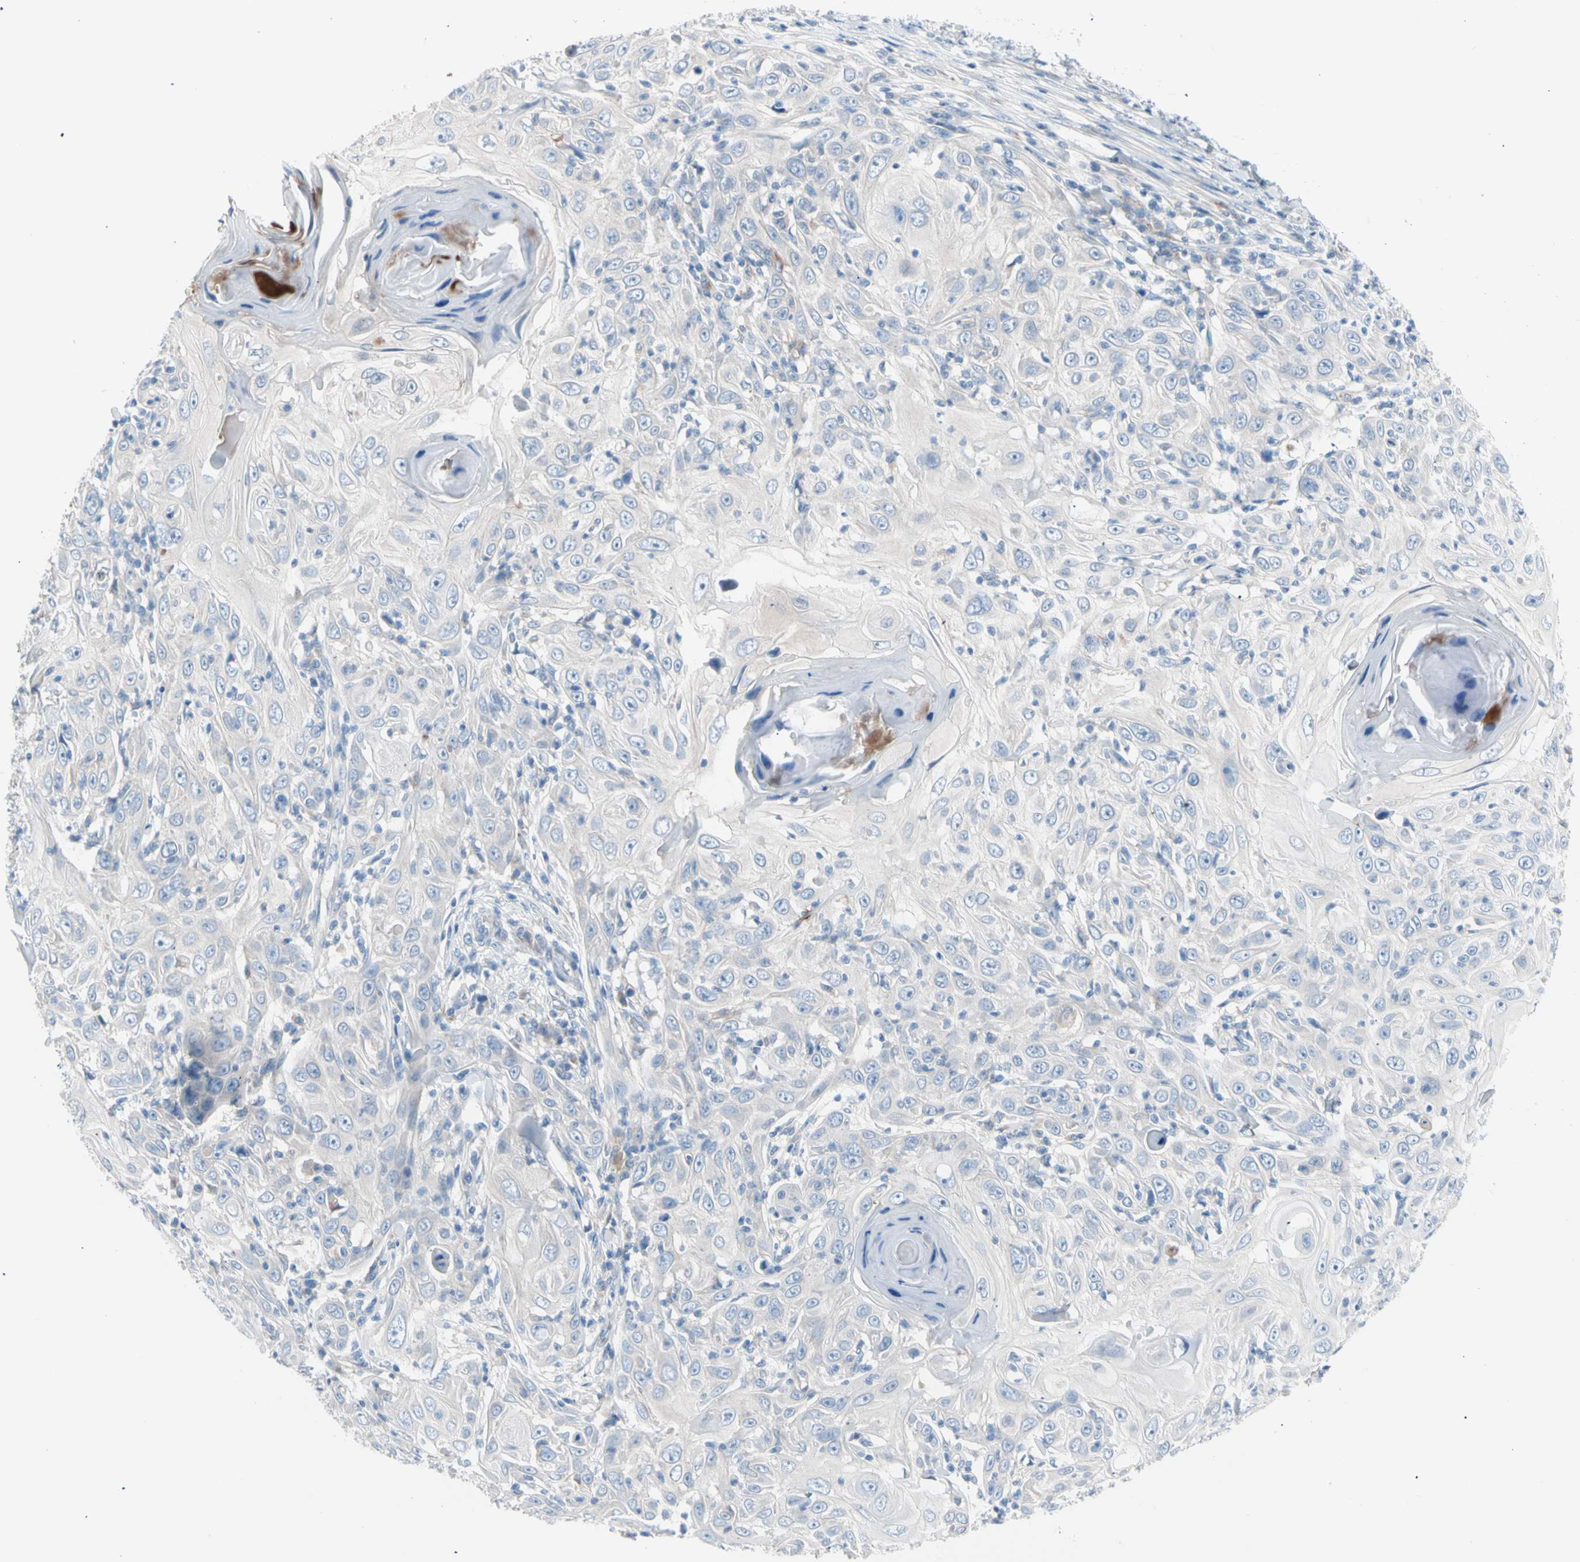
{"staining": {"intensity": "negative", "quantity": "none", "location": "none"}, "tissue": "skin cancer", "cell_type": "Tumor cells", "image_type": "cancer", "snomed": [{"axis": "morphology", "description": "Squamous cell carcinoma, NOS"}, {"axis": "topography", "description": "Skin"}], "caption": "Skin cancer (squamous cell carcinoma) was stained to show a protein in brown. There is no significant staining in tumor cells. (DAB (3,3'-diaminobenzidine) immunohistochemistry (IHC) with hematoxylin counter stain).", "gene": "CASQ1", "patient": {"sex": "female", "age": 88}}